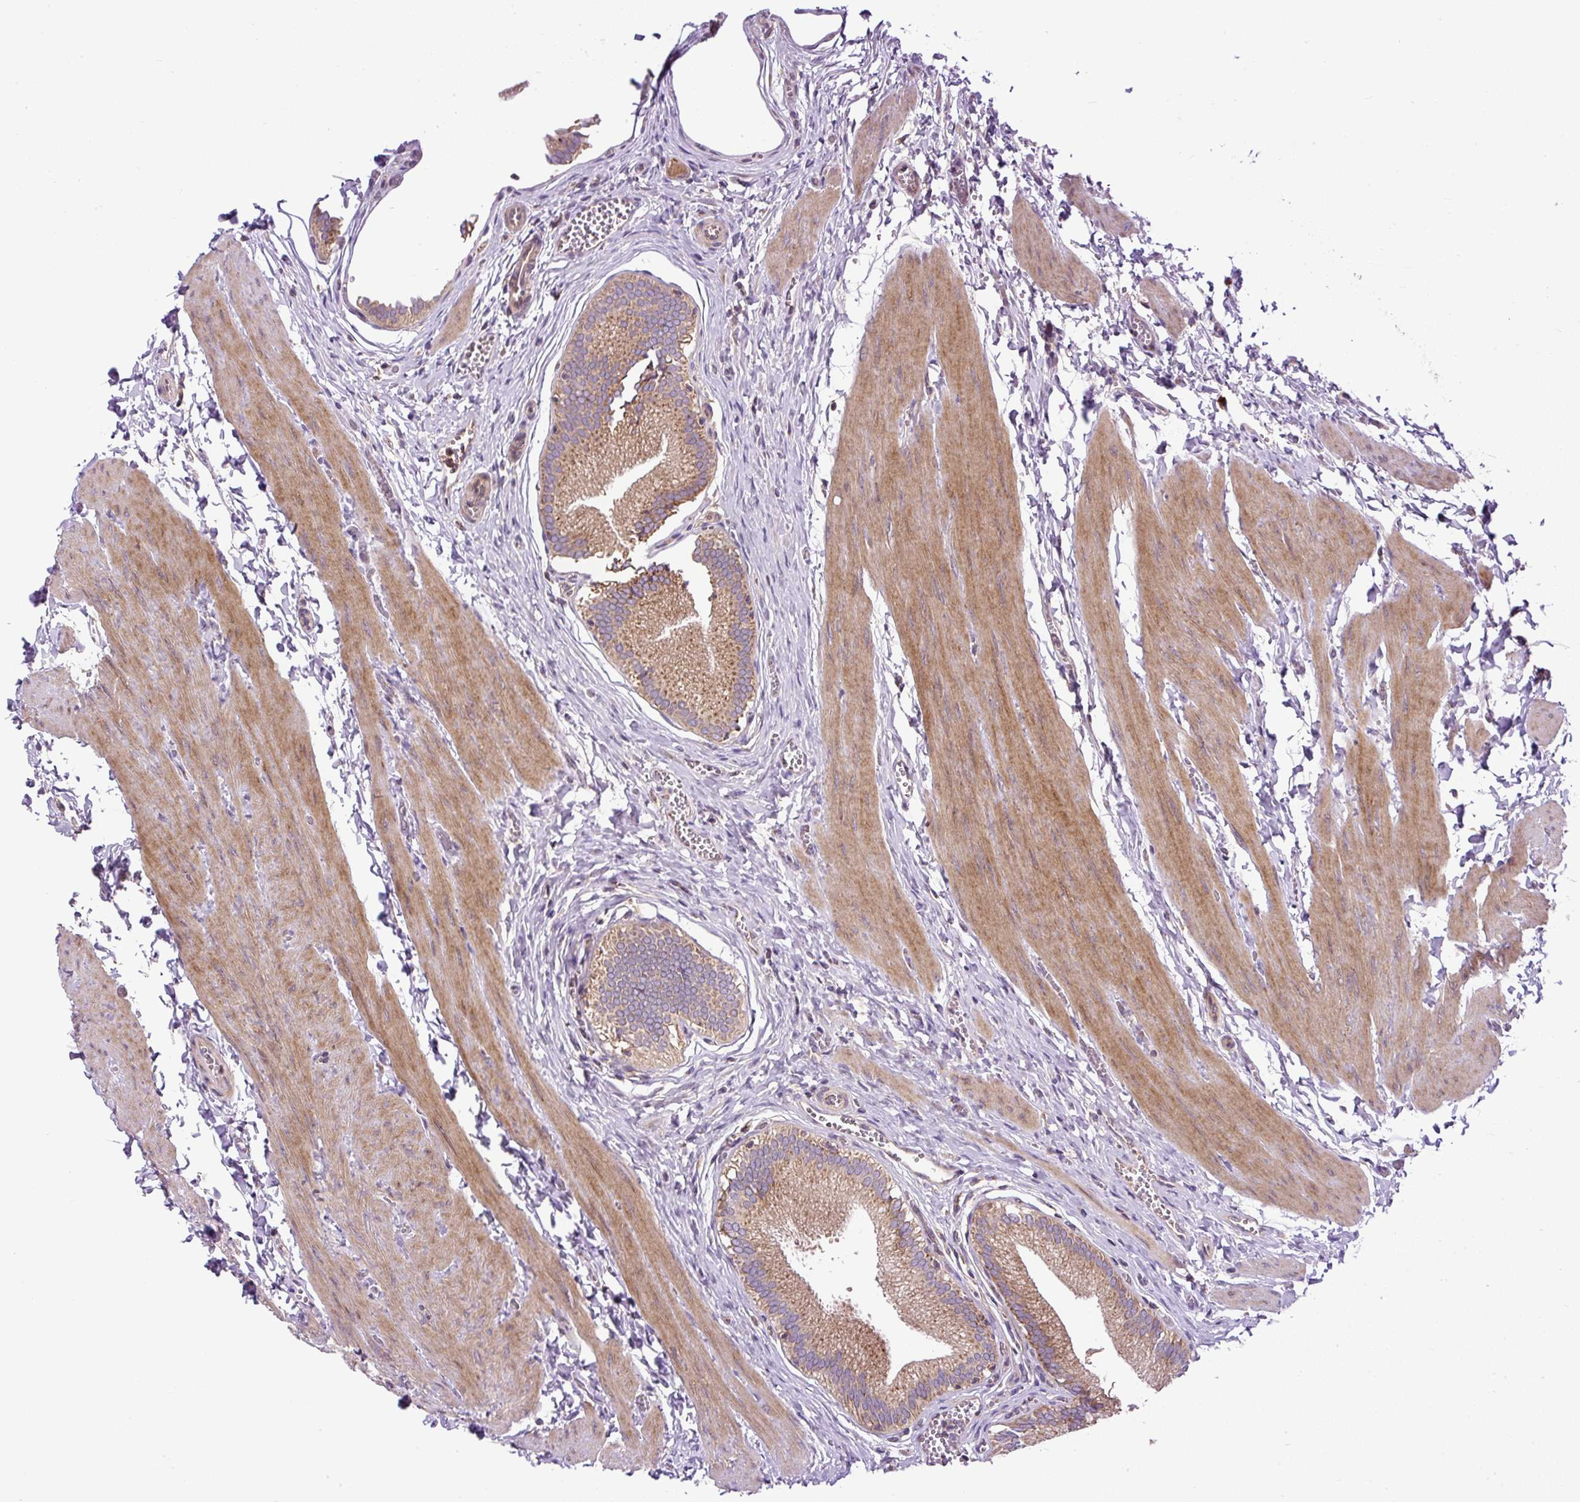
{"staining": {"intensity": "moderate", "quantity": ">75%", "location": "cytoplasmic/membranous"}, "tissue": "gallbladder", "cell_type": "Glandular cells", "image_type": "normal", "snomed": [{"axis": "morphology", "description": "Normal tissue, NOS"}, {"axis": "topography", "description": "Gallbladder"}], "caption": "Unremarkable gallbladder exhibits moderate cytoplasmic/membranous expression in about >75% of glandular cells.", "gene": "ZNF547", "patient": {"sex": "male", "age": 17}}